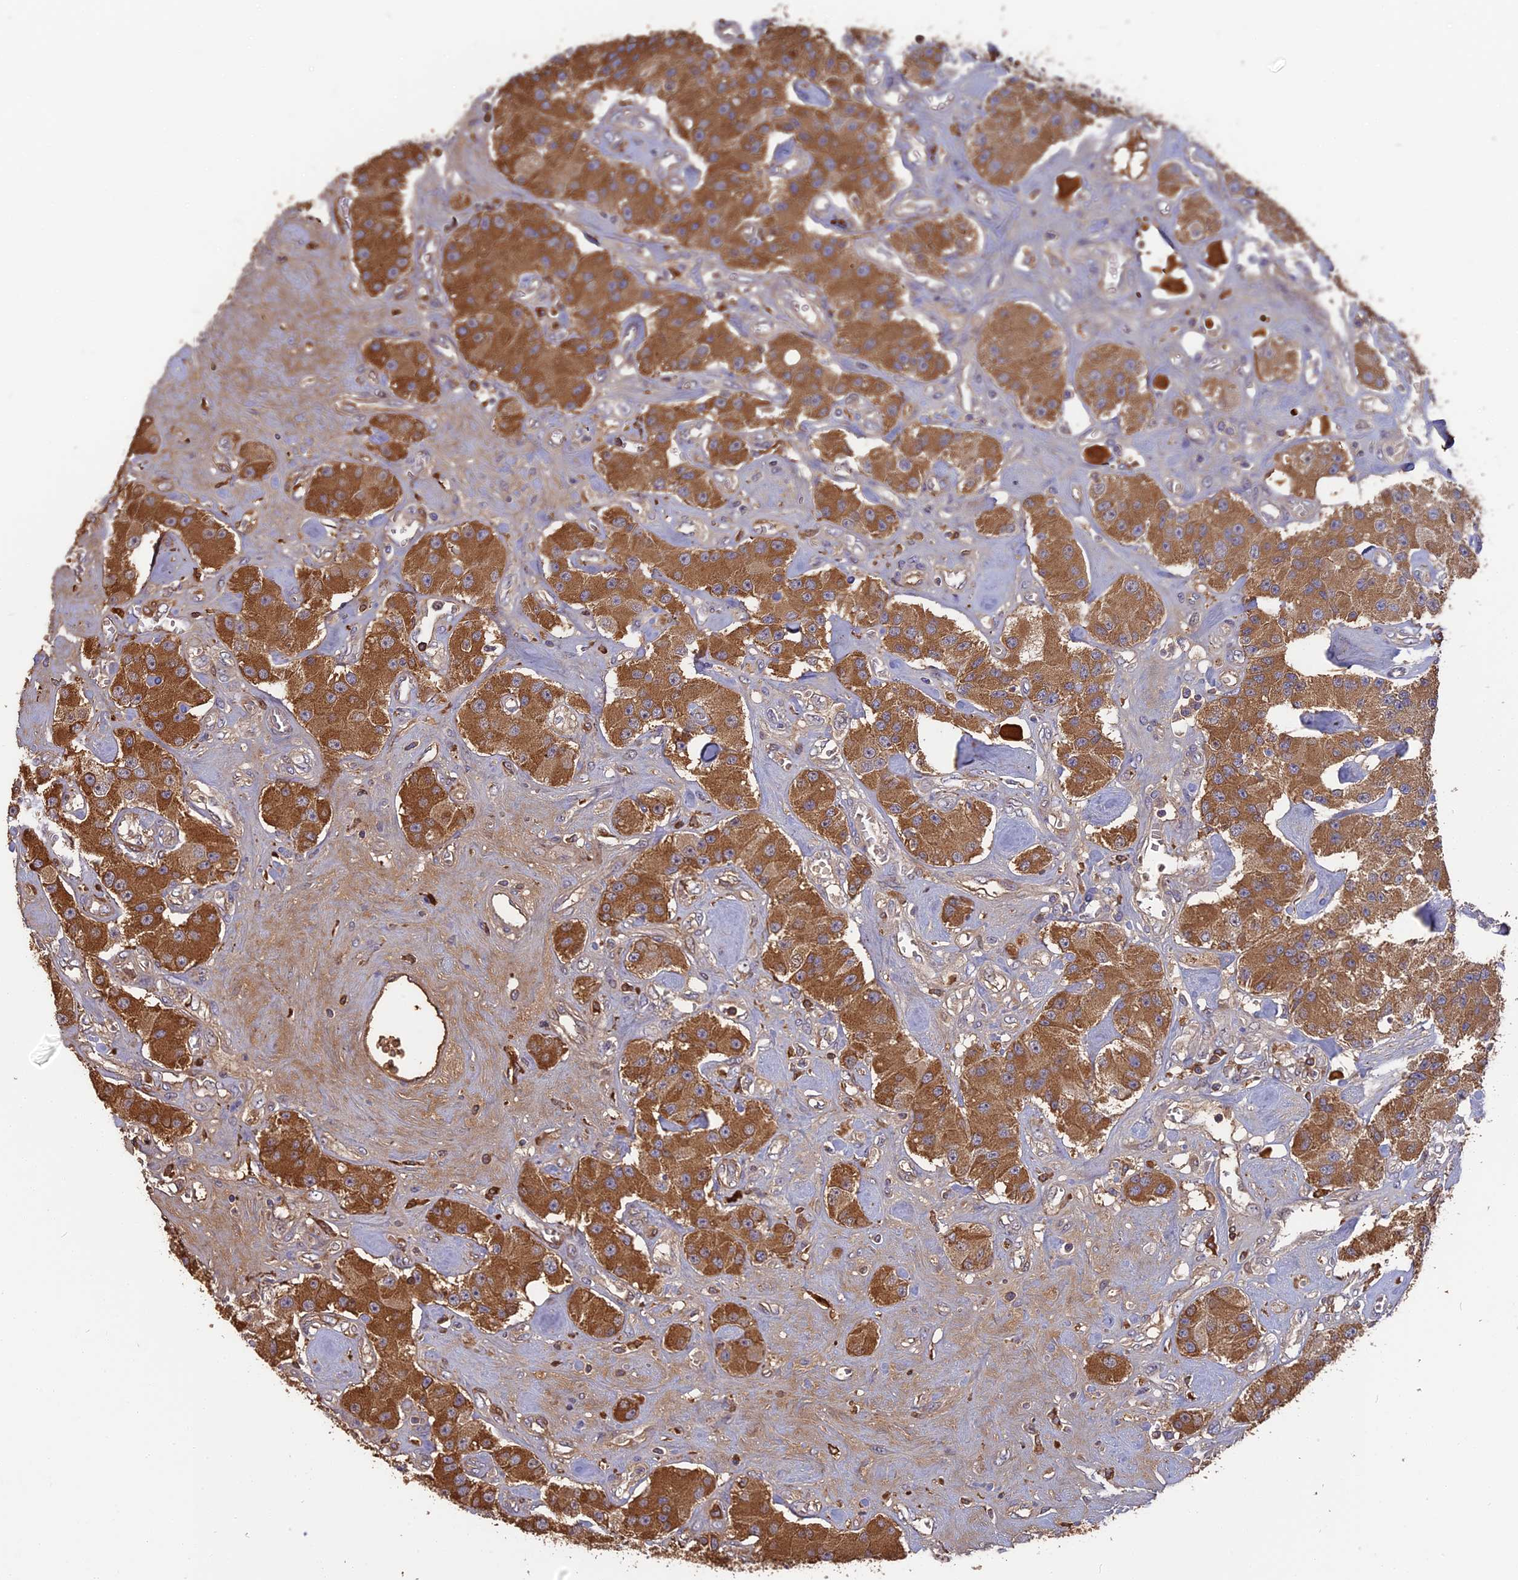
{"staining": {"intensity": "strong", "quantity": ">75%", "location": "cytoplasmic/membranous"}, "tissue": "carcinoid", "cell_type": "Tumor cells", "image_type": "cancer", "snomed": [{"axis": "morphology", "description": "Carcinoid, malignant, NOS"}, {"axis": "topography", "description": "Pancreas"}], "caption": "An immunohistochemistry (IHC) photomicrograph of tumor tissue is shown. Protein staining in brown labels strong cytoplasmic/membranous positivity in carcinoid within tumor cells.", "gene": "ERMAP", "patient": {"sex": "male", "age": 41}}